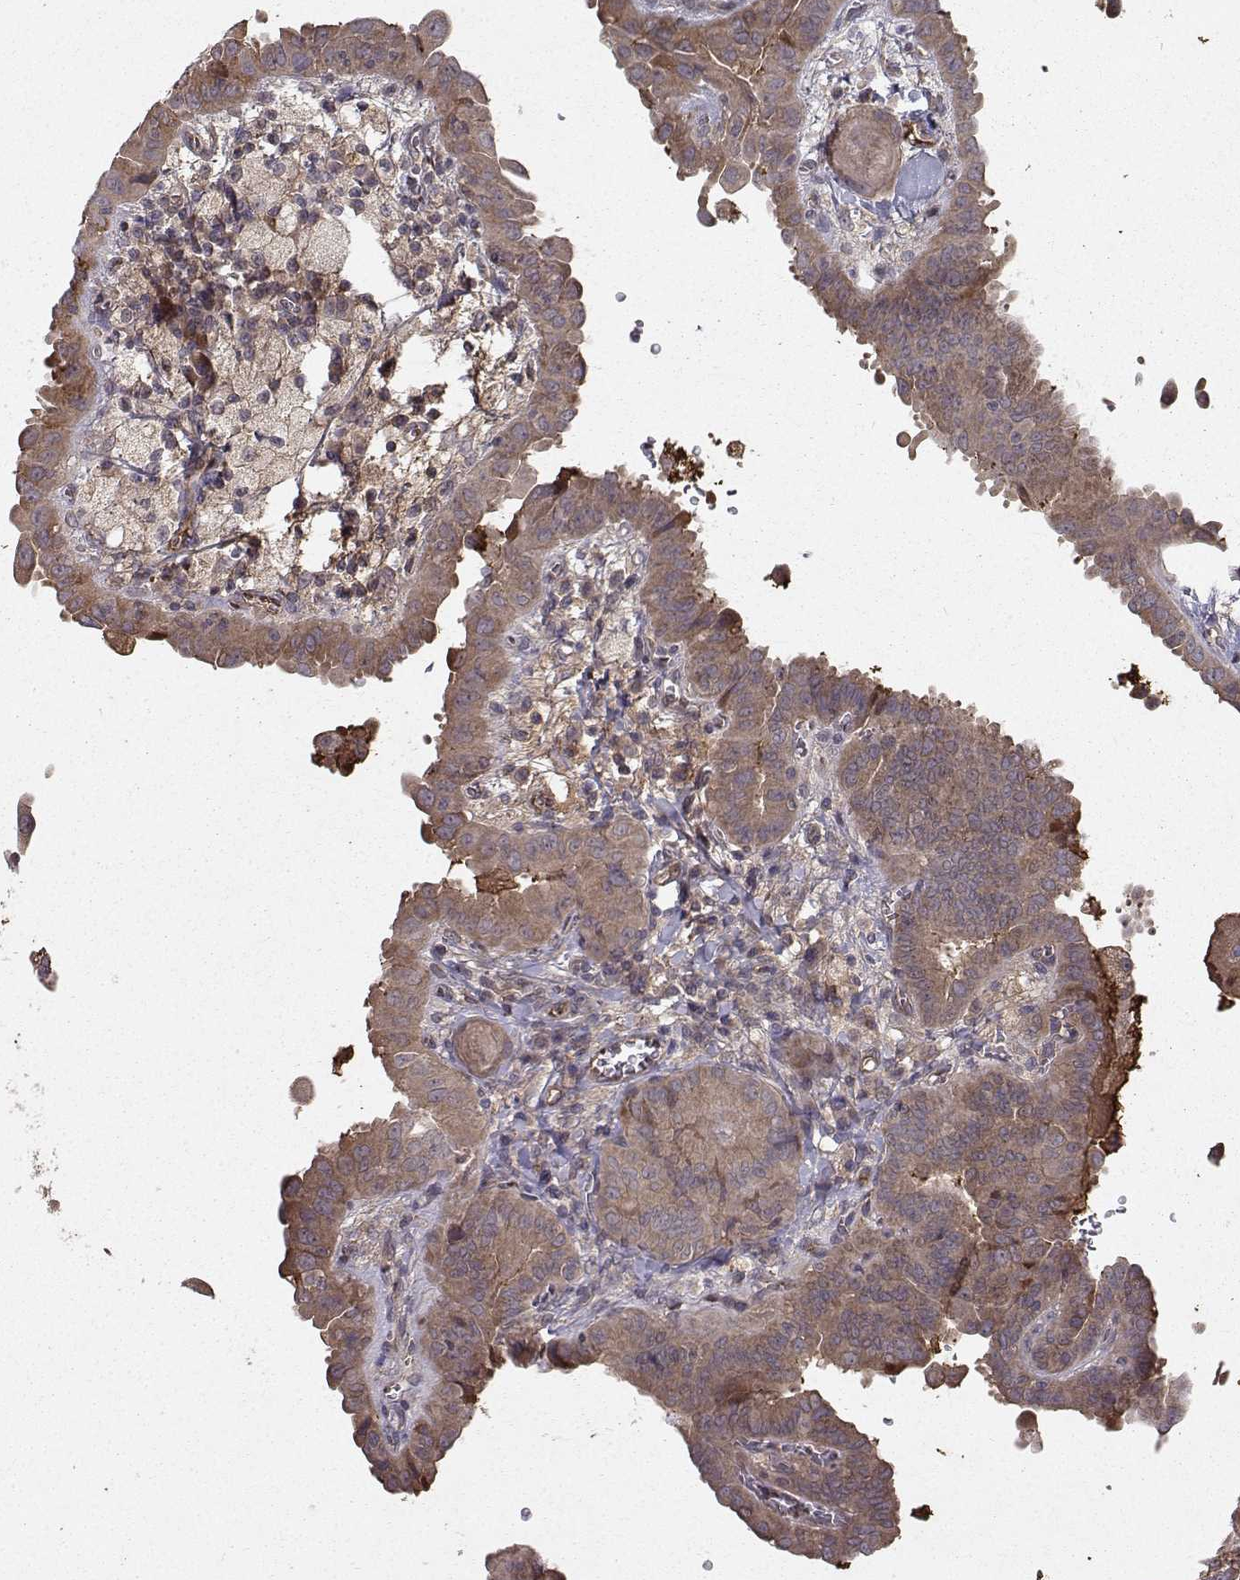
{"staining": {"intensity": "weak", "quantity": "25%-75%", "location": "cytoplasmic/membranous"}, "tissue": "thyroid cancer", "cell_type": "Tumor cells", "image_type": "cancer", "snomed": [{"axis": "morphology", "description": "Papillary adenocarcinoma, NOS"}, {"axis": "topography", "description": "Thyroid gland"}], "caption": "Immunohistochemistry of human thyroid papillary adenocarcinoma shows low levels of weak cytoplasmic/membranous staining in approximately 25%-75% of tumor cells. (IHC, brightfield microscopy, high magnification).", "gene": "WNT6", "patient": {"sex": "female", "age": 37}}